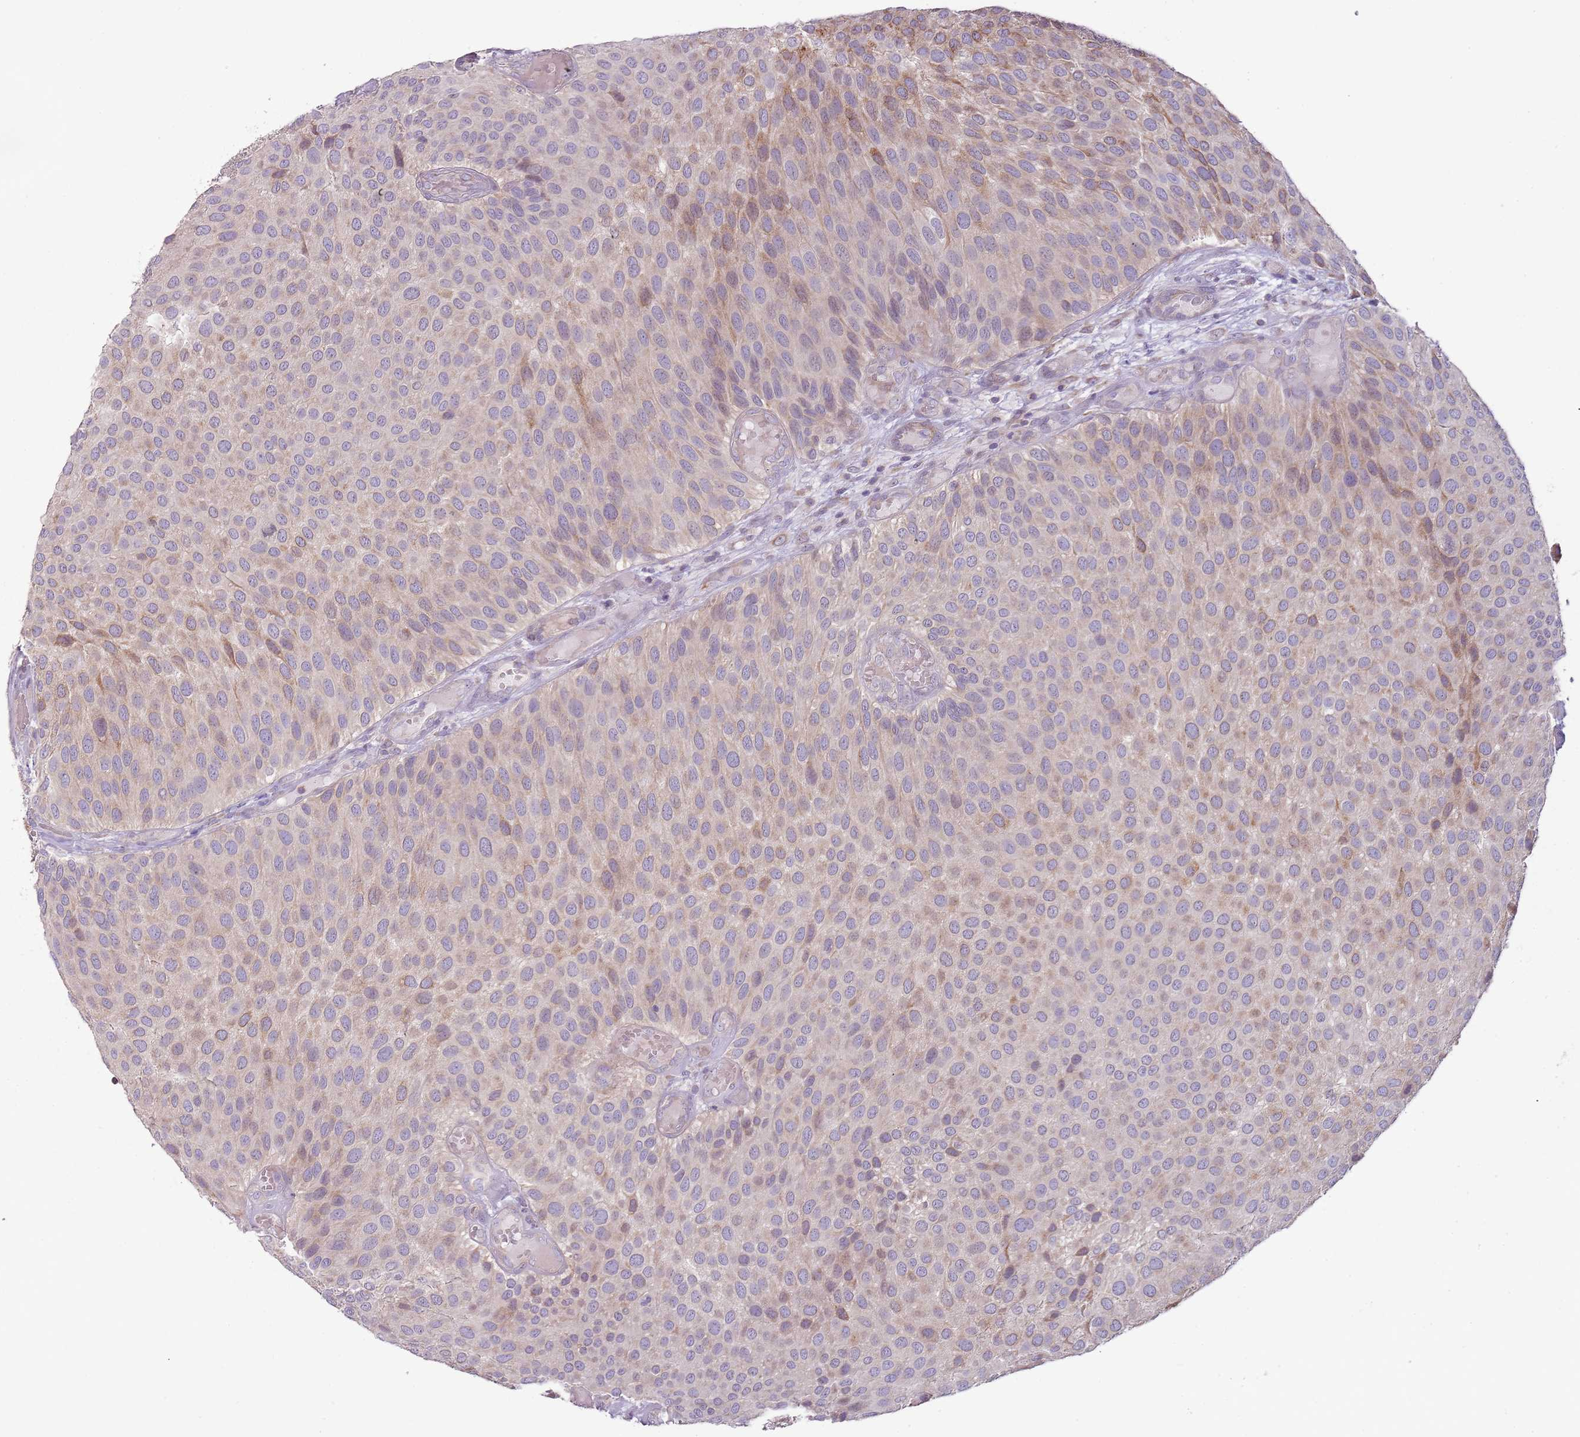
{"staining": {"intensity": "moderate", "quantity": "25%-75%", "location": "cytoplasmic/membranous"}, "tissue": "urothelial cancer", "cell_type": "Tumor cells", "image_type": "cancer", "snomed": [{"axis": "morphology", "description": "Urothelial carcinoma, Low grade"}, {"axis": "topography", "description": "Urinary bladder"}], "caption": "Protein expression analysis of human urothelial carcinoma (low-grade) reveals moderate cytoplasmic/membranous positivity in about 25%-75% of tumor cells.", "gene": "DTD2", "patient": {"sex": "male", "age": 89}}